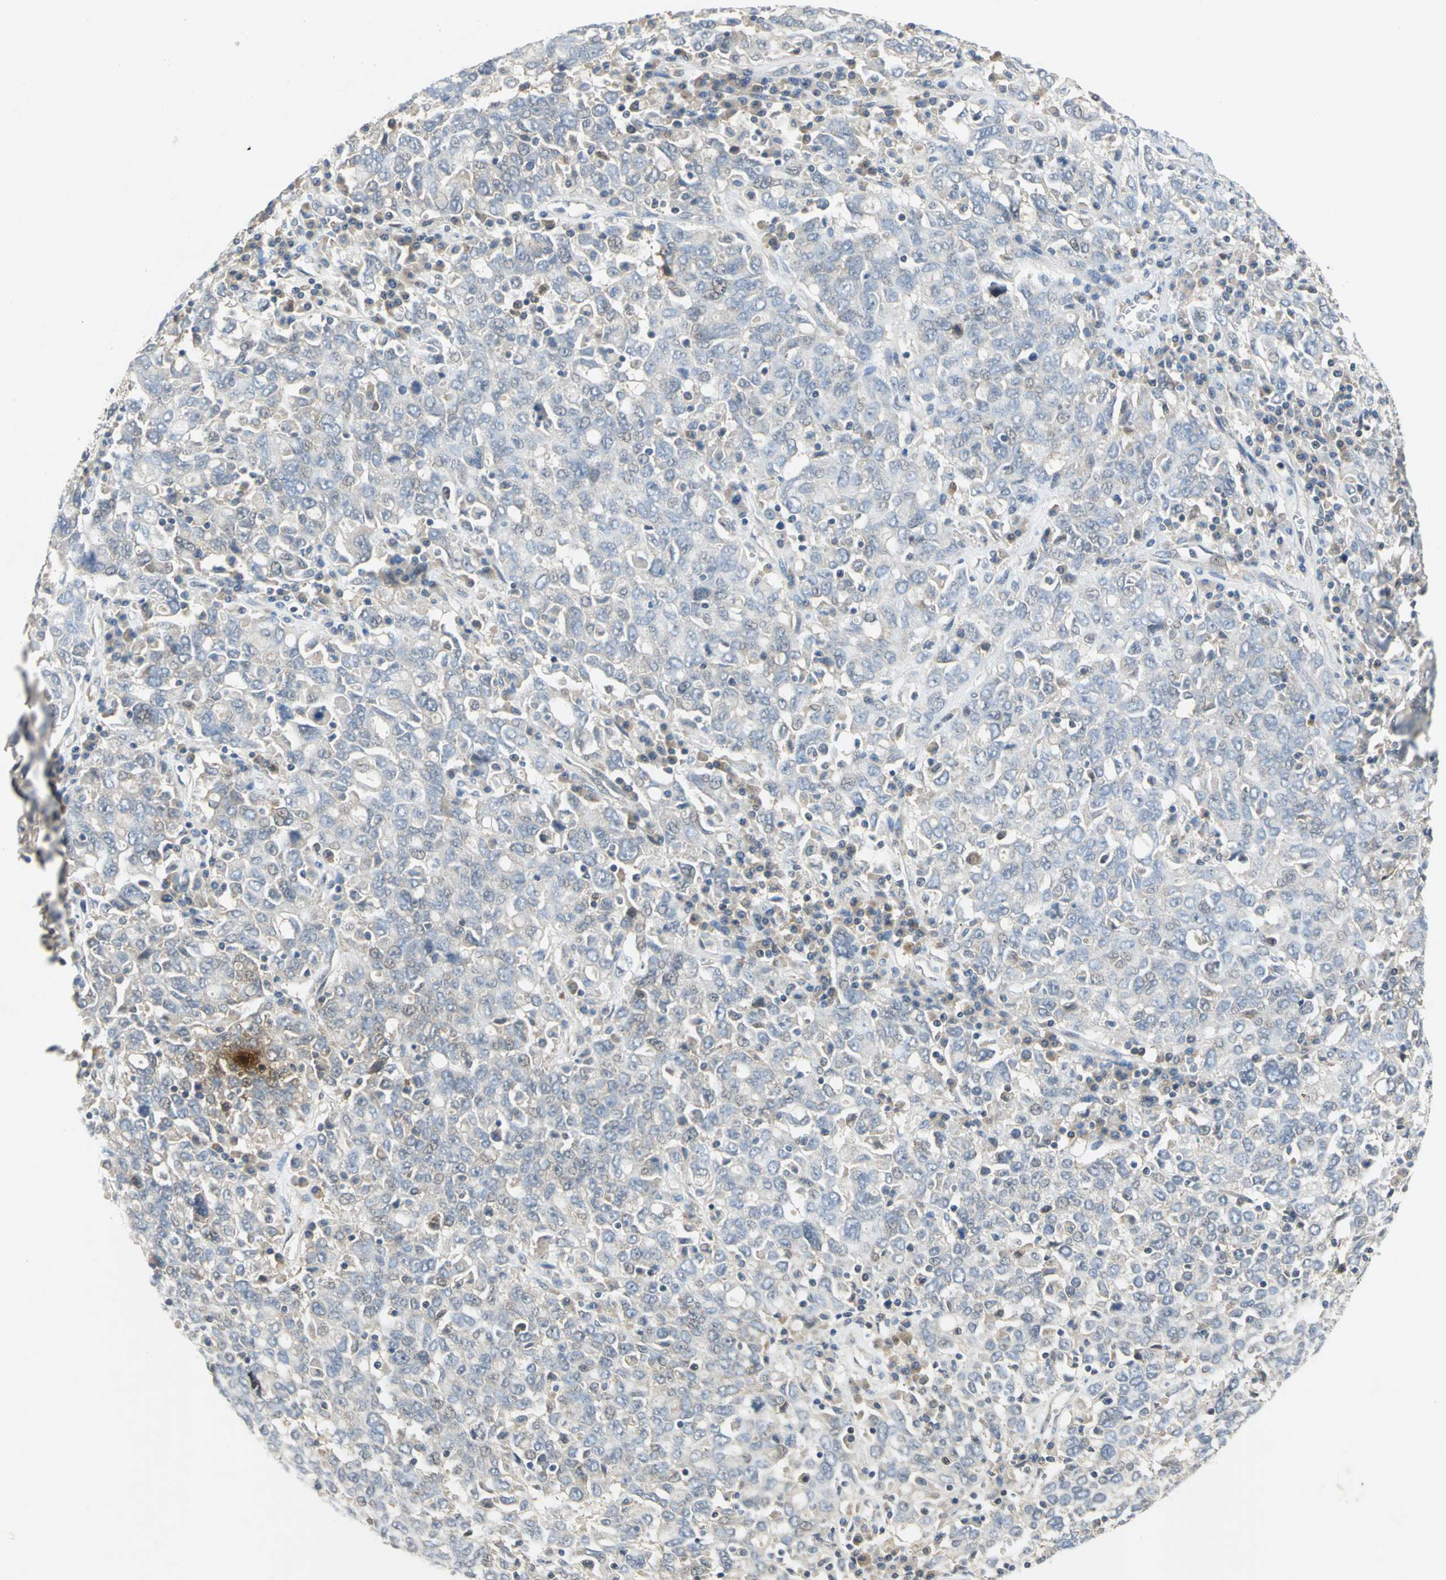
{"staining": {"intensity": "negative", "quantity": "none", "location": "none"}, "tissue": "ovarian cancer", "cell_type": "Tumor cells", "image_type": "cancer", "snomed": [{"axis": "morphology", "description": "Carcinoma, endometroid"}, {"axis": "topography", "description": "Ovary"}], "caption": "Ovarian cancer (endometroid carcinoma) stained for a protein using immunohistochemistry exhibits no positivity tumor cells.", "gene": "PPIA", "patient": {"sex": "female", "age": 62}}